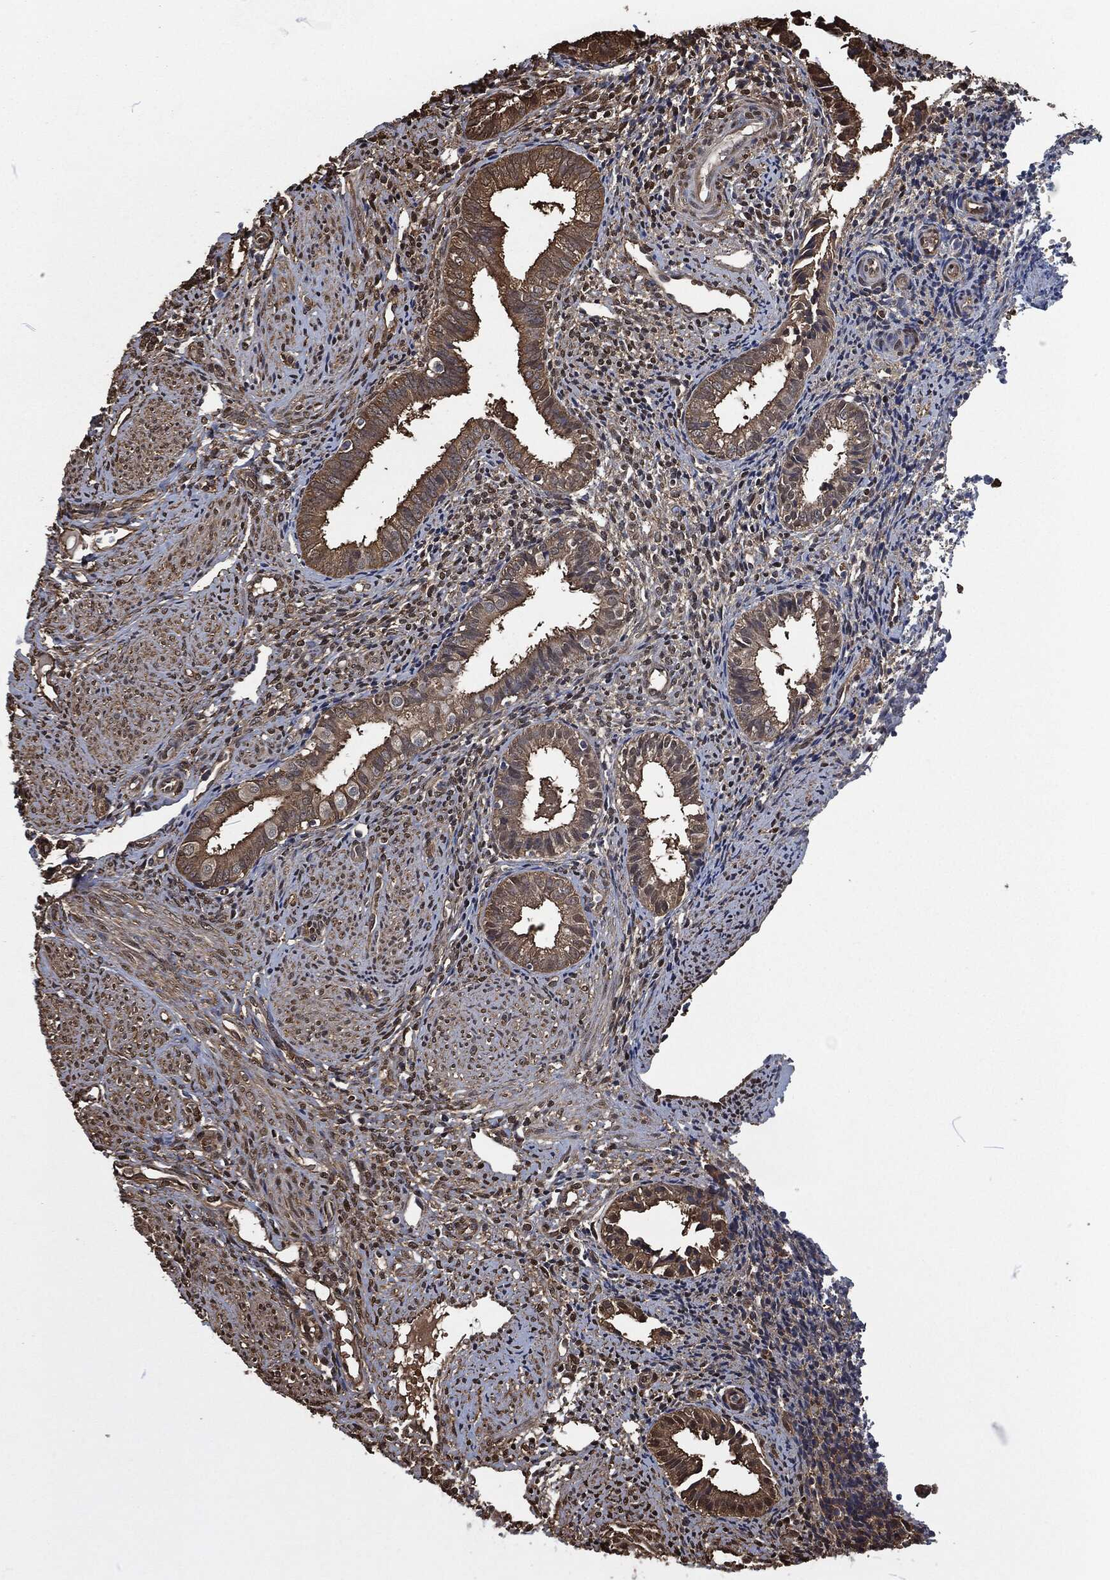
{"staining": {"intensity": "moderate", "quantity": "25%-75%", "location": "cytoplasmic/membranous,nuclear"}, "tissue": "endometrium", "cell_type": "Cells in endometrial stroma", "image_type": "normal", "snomed": [{"axis": "morphology", "description": "Normal tissue, NOS"}, {"axis": "topography", "description": "Endometrium"}], "caption": "Endometrium was stained to show a protein in brown. There is medium levels of moderate cytoplasmic/membranous,nuclear positivity in about 25%-75% of cells in endometrial stroma. The protein of interest is shown in brown color, while the nuclei are stained blue.", "gene": "PRDX4", "patient": {"sex": "female", "age": 47}}